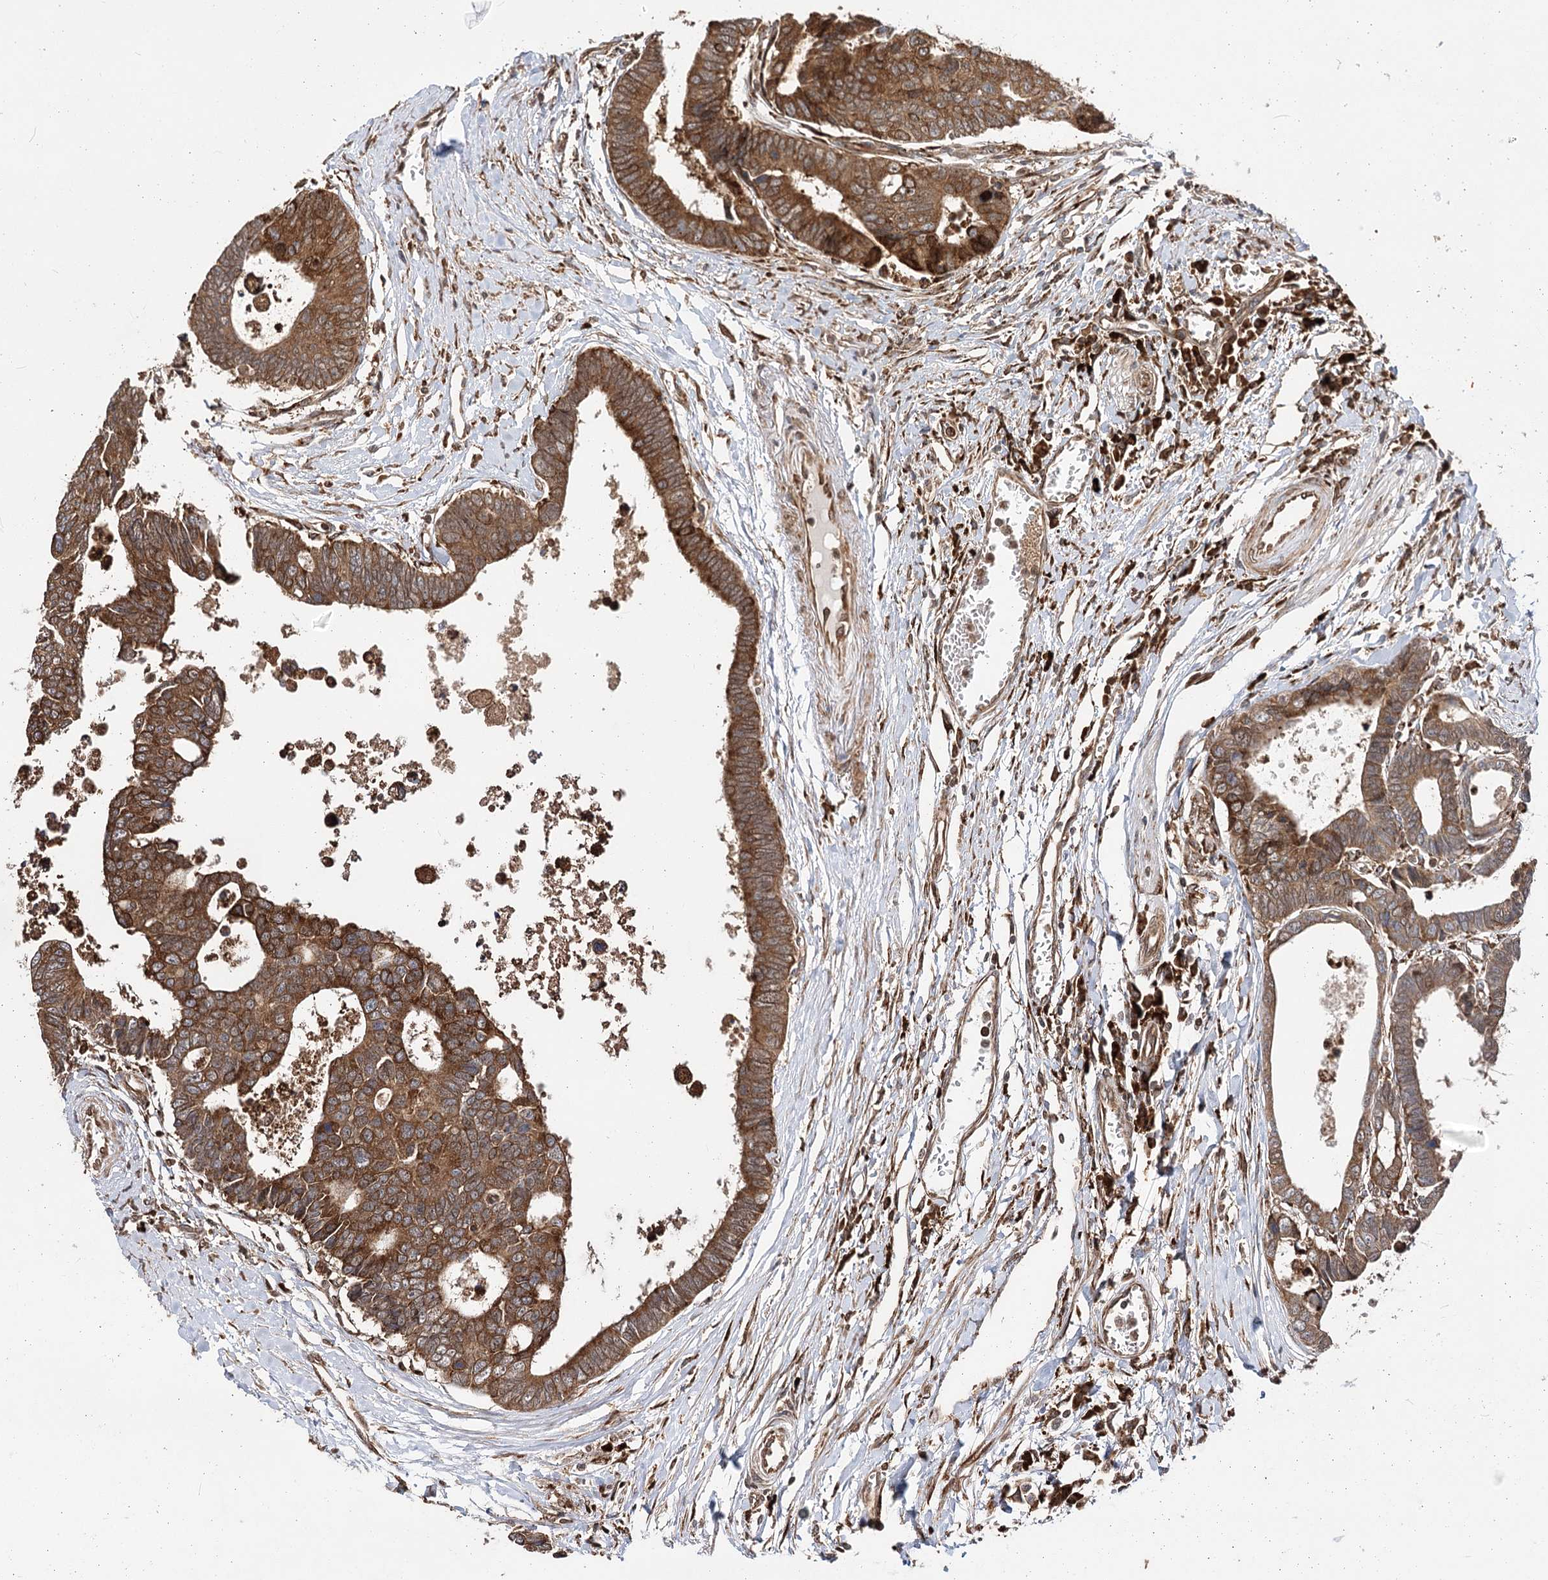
{"staining": {"intensity": "moderate", "quantity": ">75%", "location": "cytoplasmic/membranous"}, "tissue": "colorectal cancer", "cell_type": "Tumor cells", "image_type": "cancer", "snomed": [{"axis": "morphology", "description": "Adenocarcinoma, NOS"}, {"axis": "topography", "description": "Rectum"}], "caption": "High-power microscopy captured an immunohistochemistry (IHC) image of colorectal cancer, revealing moderate cytoplasmic/membranous expression in approximately >75% of tumor cells.", "gene": "DNAJB14", "patient": {"sex": "male", "age": 84}}